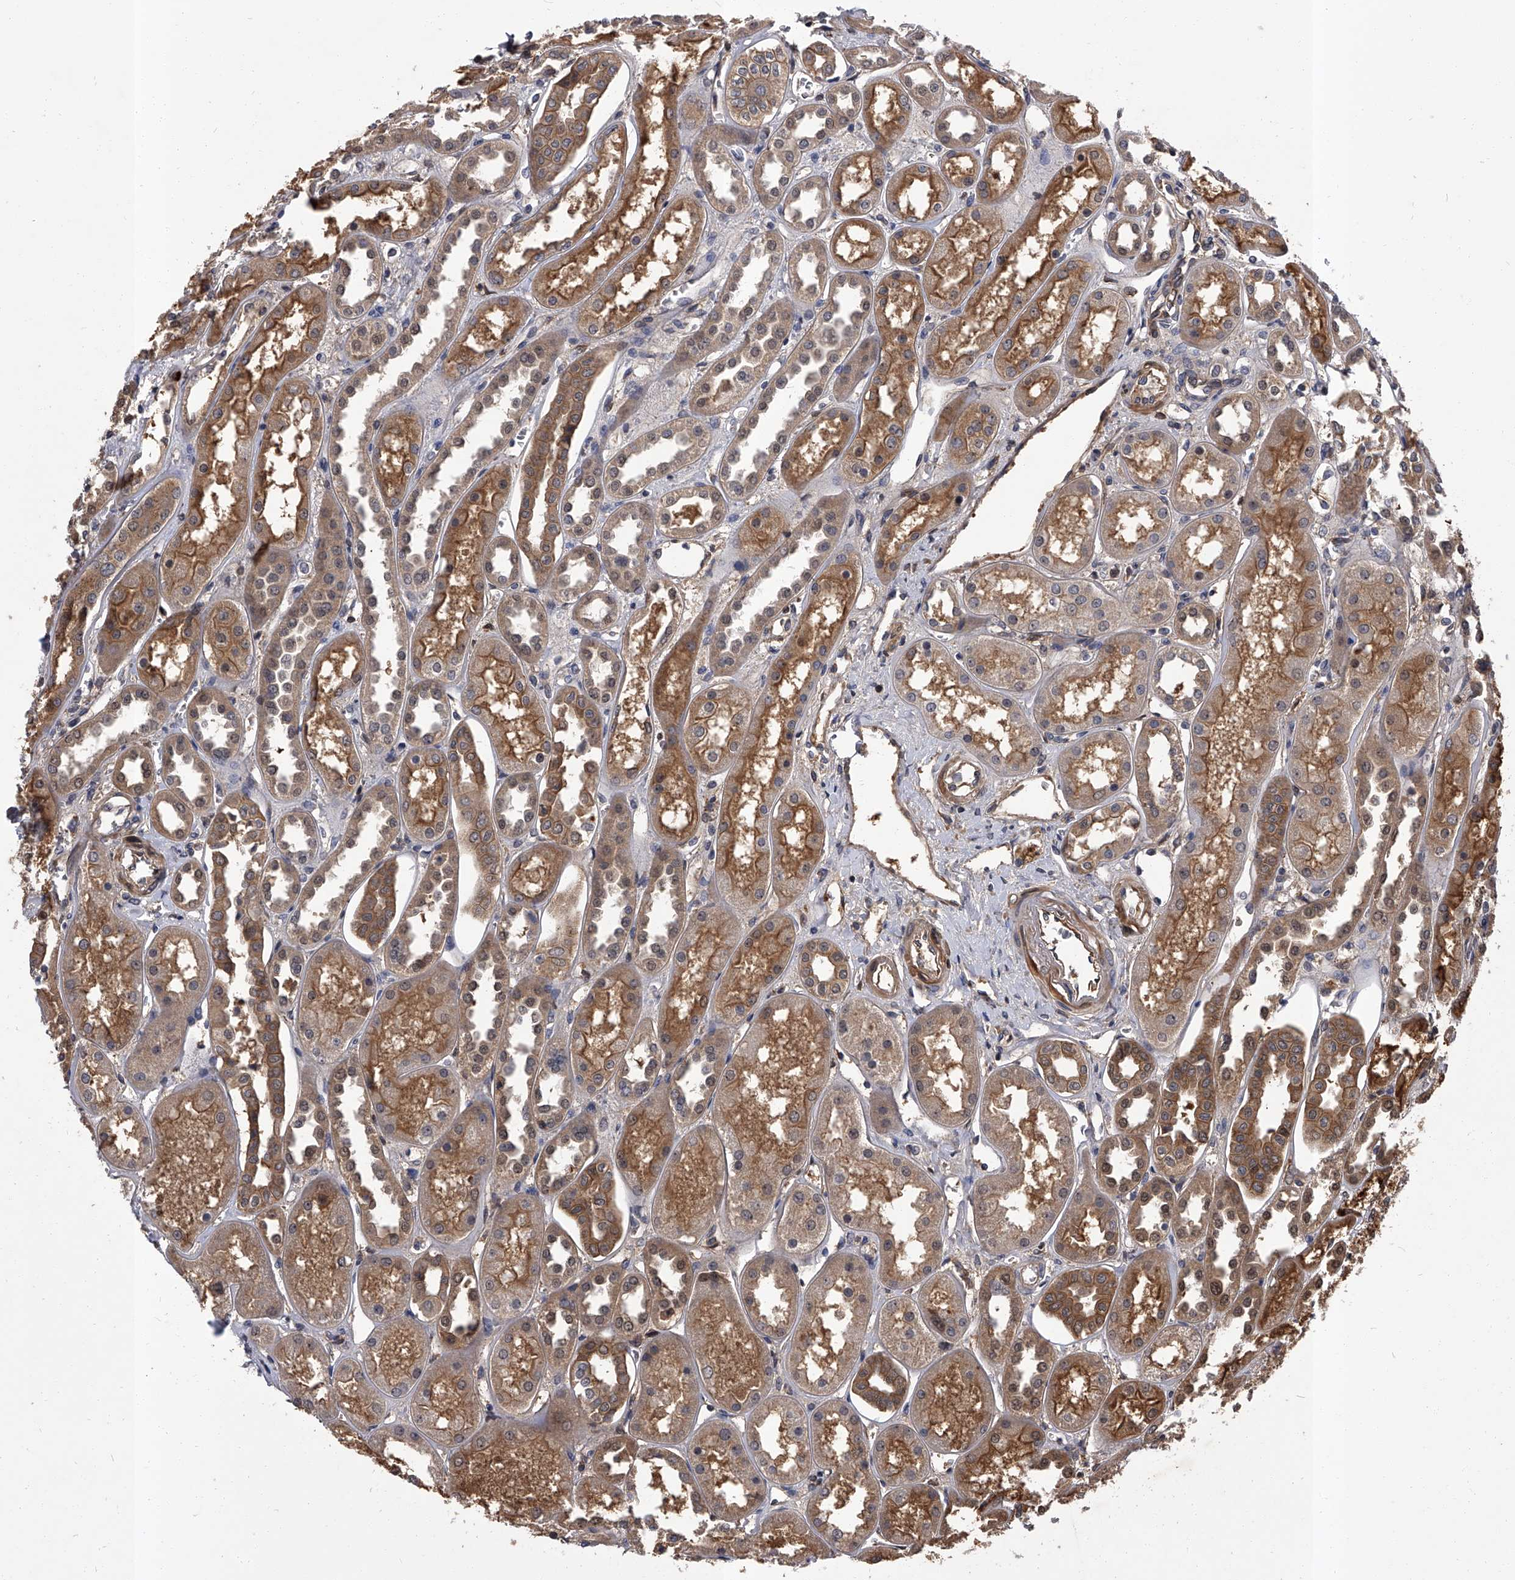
{"staining": {"intensity": "weak", "quantity": "25%-75%", "location": "cytoplasmic/membranous,nuclear"}, "tissue": "kidney", "cell_type": "Cells in glomeruli", "image_type": "normal", "snomed": [{"axis": "morphology", "description": "Normal tissue, NOS"}, {"axis": "topography", "description": "Kidney"}], "caption": "Protein staining of unremarkable kidney reveals weak cytoplasmic/membranous,nuclear positivity in about 25%-75% of cells in glomeruli.", "gene": "SLC18B1", "patient": {"sex": "male", "age": 70}}